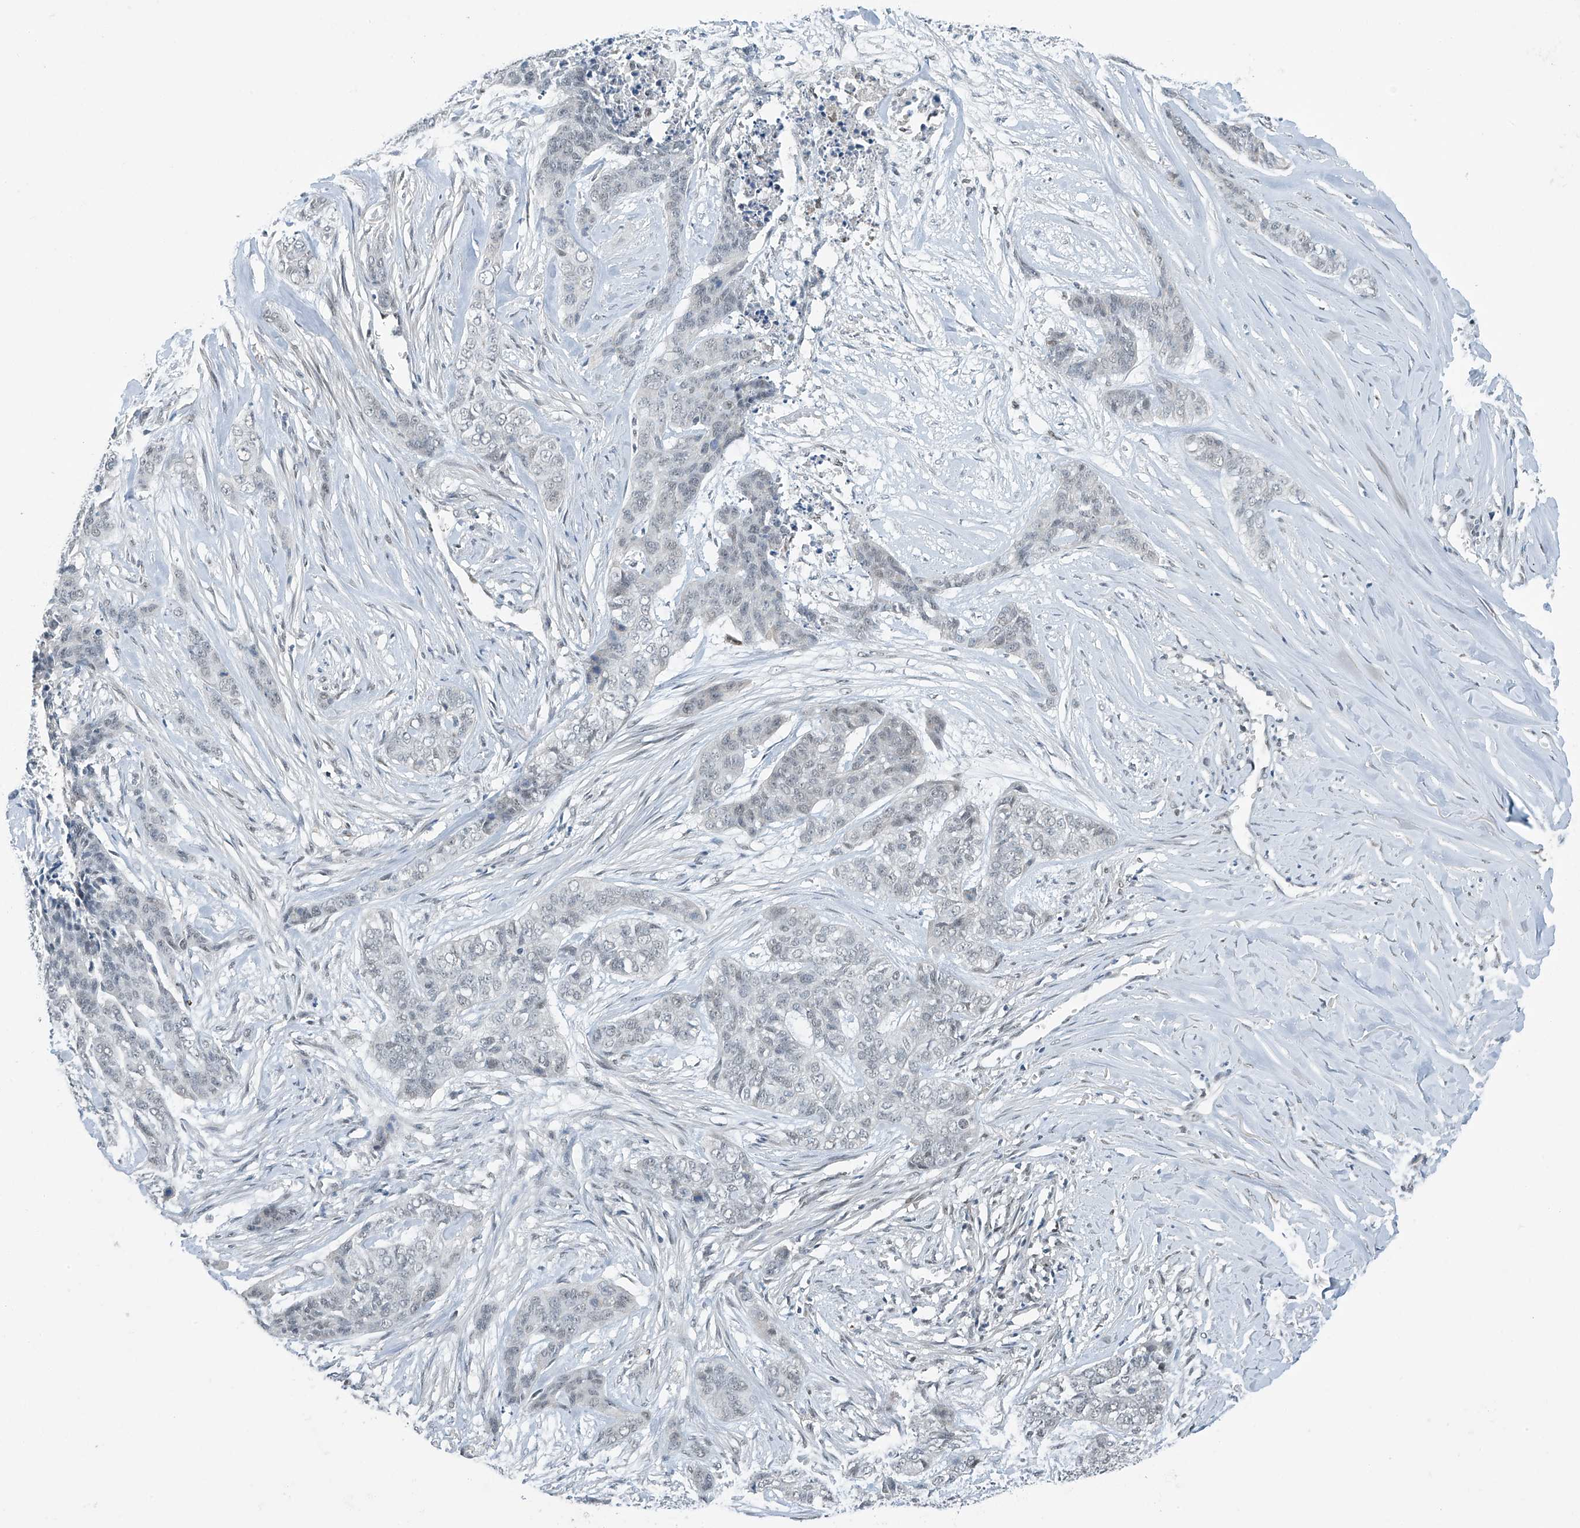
{"staining": {"intensity": "weak", "quantity": "<25%", "location": "nuclear"}, "tissue": "skin cancer", "cell_type": "Tumor cells", "image_type": "cancer", "snomed": [{"axis": "morphology", "description": "Basal cell carcinoma"}, {"axis": "topography", "description": "Skin"}], "caption": "Skin basal cell carcinoma was stained to show a protein in brown. There is no significant staining in tumor cells.", "gene": "TAF8", "patient": {"sex": "female", "age": 64}}